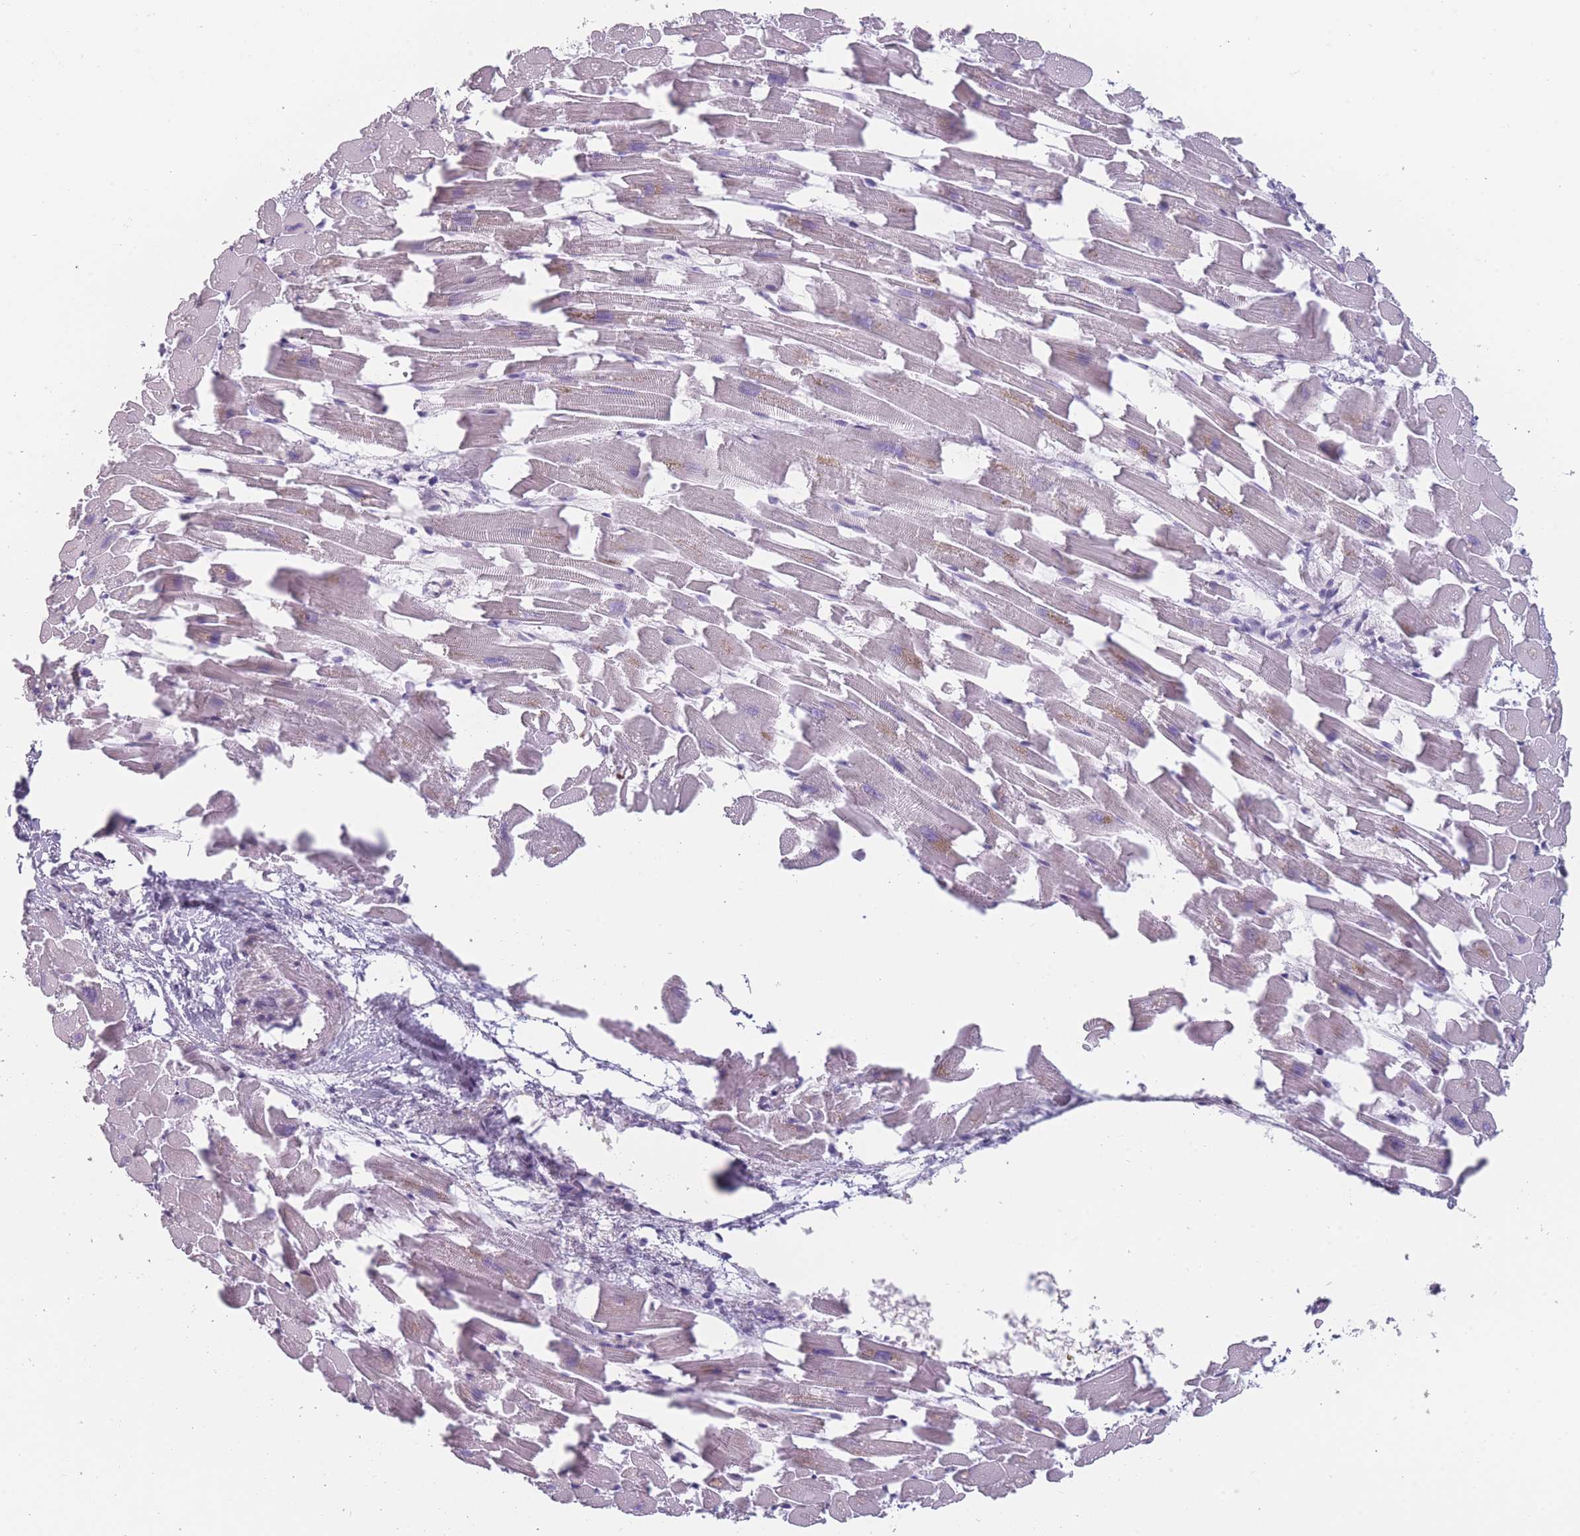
{"staining": {"intensity": "negative", "quantity": "none", "location": "none"}, "tissue": "heart muscle", "cell_type": "Cardiomyocytes", "image_type": "normal", "snomed": [{"axis": "morphology", "description": "Normal tissue, NOS"}, {"axis": "topography", "description": "Heart"}], "caption": "Immunohistochemistry of normal heart muscle exhibits no staining in cardiomyocytes.", "gene": "PPFIA3", "patient": {"sex": "female", "age": 64}}